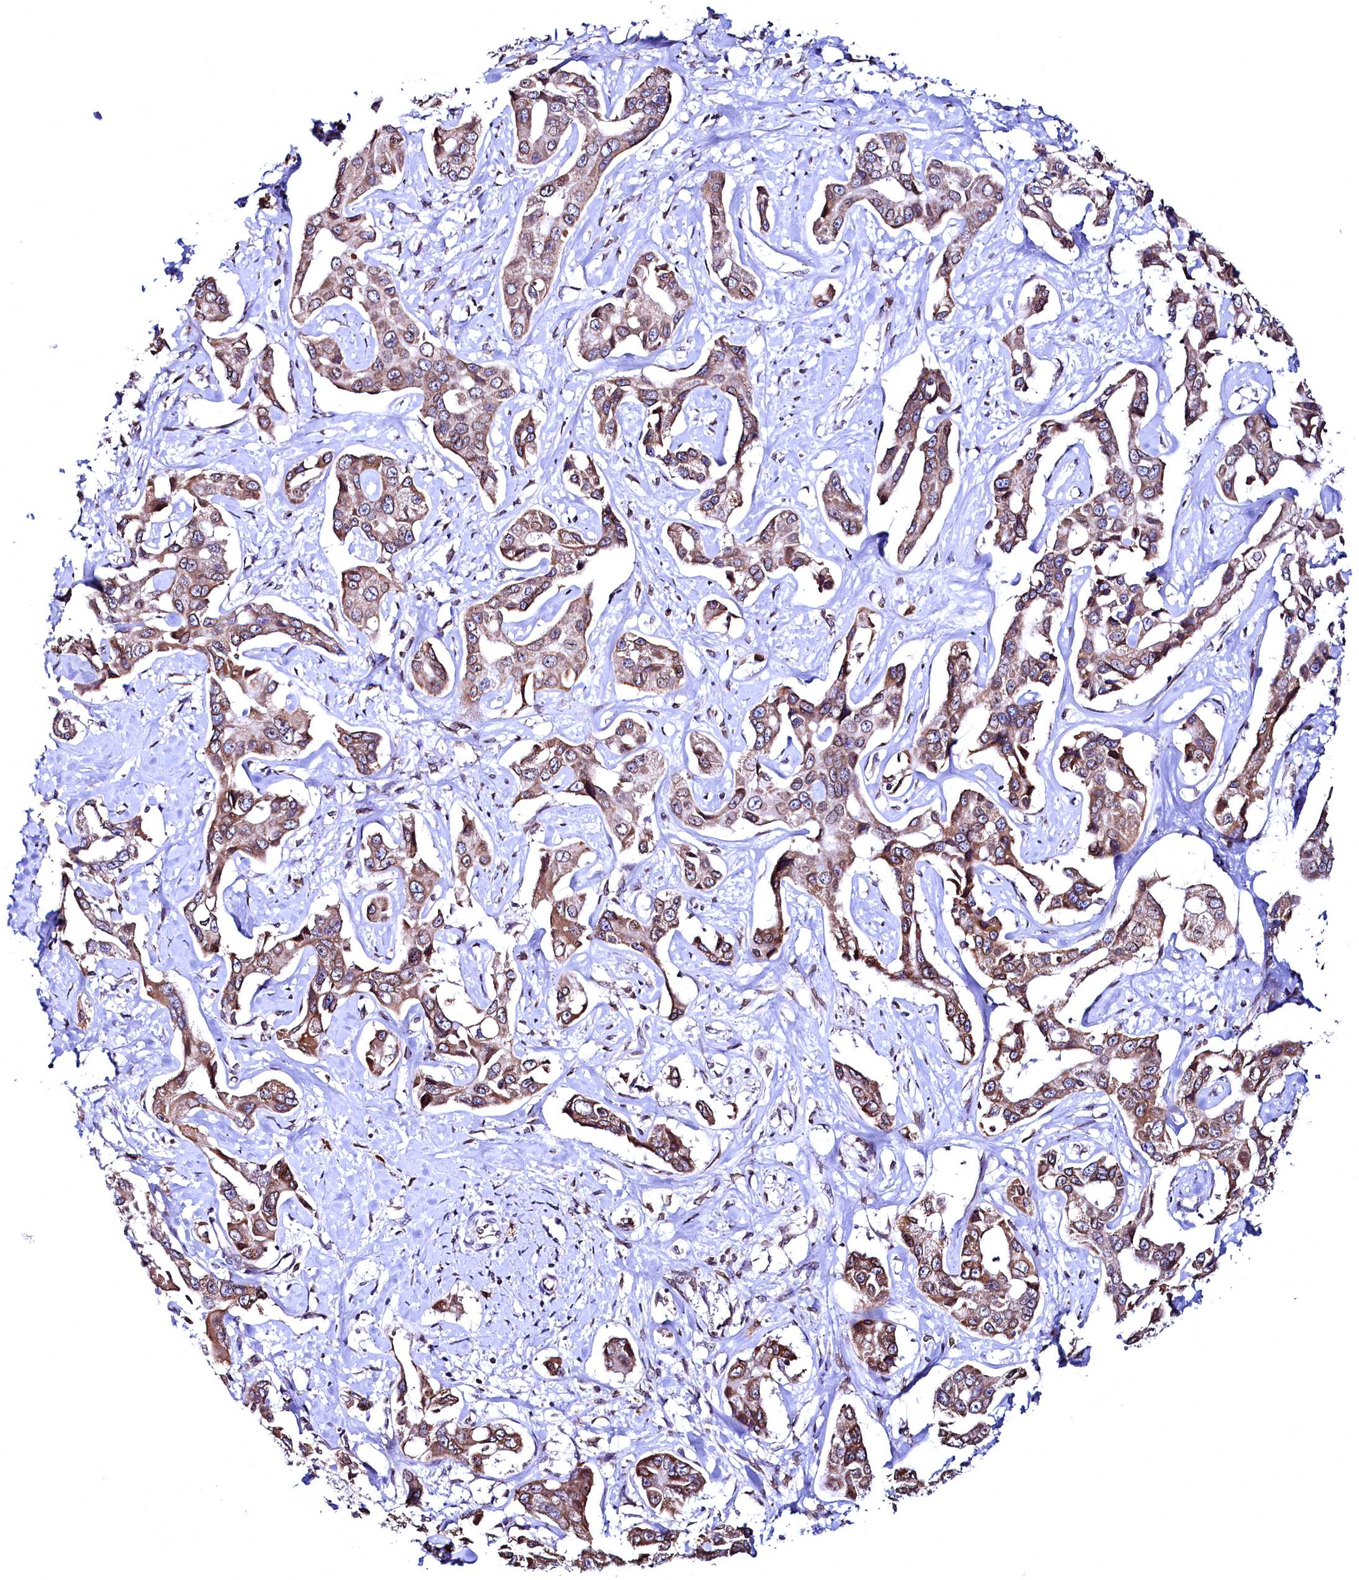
{"staining": {"intensity": "moderate", "quantity": ">75%", "location": "cytoplasmic/membranous,nuclear"}, "tissue": "liver cancer", "cell_type": "Tumor cells", "image_type": "cancer", "snomed": [{"axis": "morphology", "description": "Cholangiocarcinoma"}, {"axis": "topography", "description": "Liver"}], "caption": "This is an image of immunohistochemistry staining of cholangiocarcinoma (liver), which shows moderate expression in the cytoplasmic/membranous and nuclear of tumor cells.", "gene": "HAND1", "patient": {"sex": "male", "age": 59}}